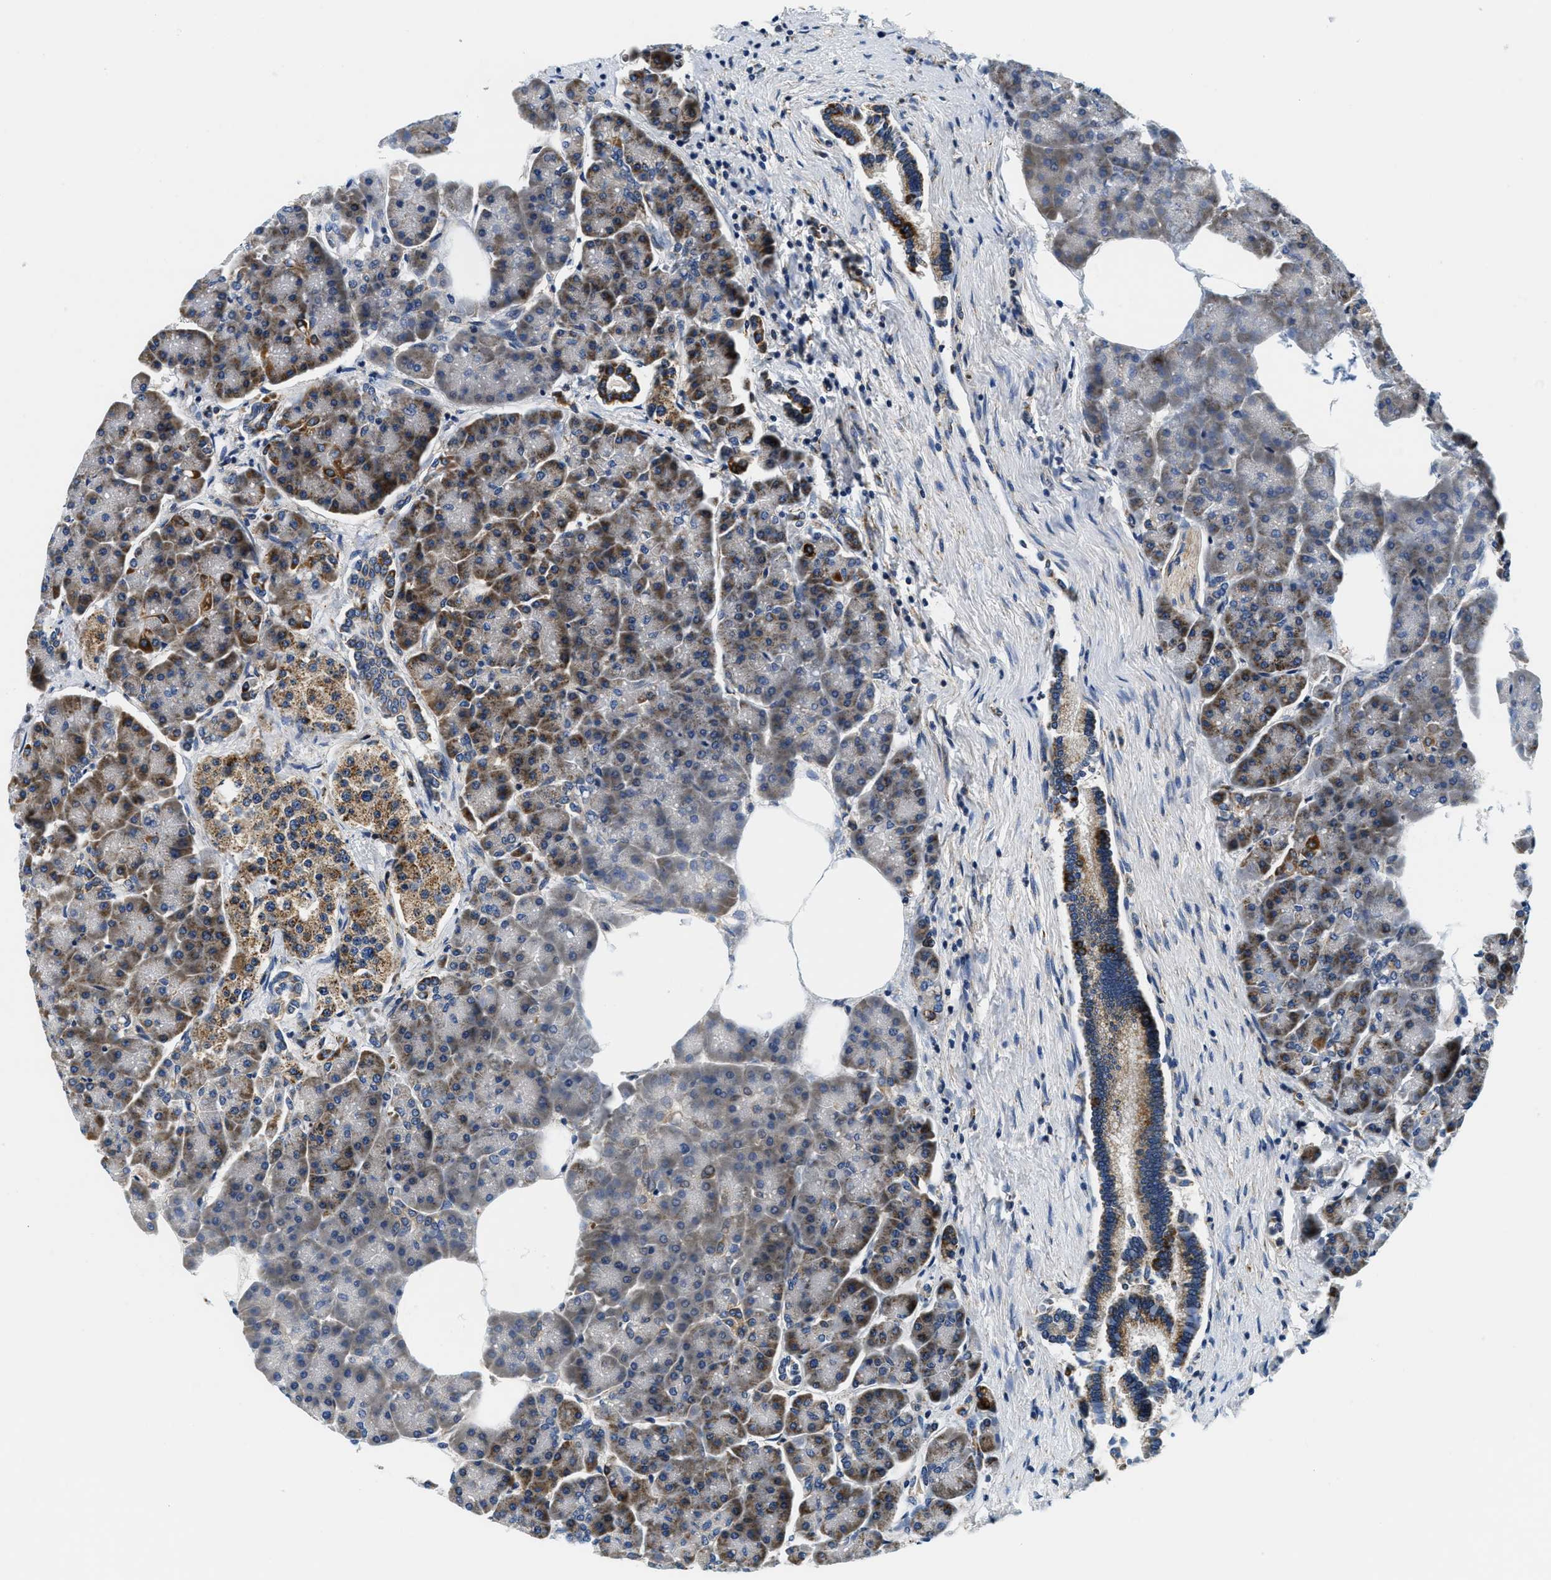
{"staining": {"intensity": "moderate", "quantity": "<25%", "location": "cytoplasmic/membranous"}, "tissue": "pancreas", "cell_type": "Exocrine glandular cells", "image_type": "normal", "snomed": [{"axis": "morphology", "description": "Normal tissue, NOS"}, {"axis": "topography", "description": "Pancreas"}], "caption": "Normal pancreas reveals moderate cytoplasmic/membranous positivity in about <25% of exocrine glandular cells.", "gene": "SAMD4B", "patient": {"sex": "female", "age": 70}}